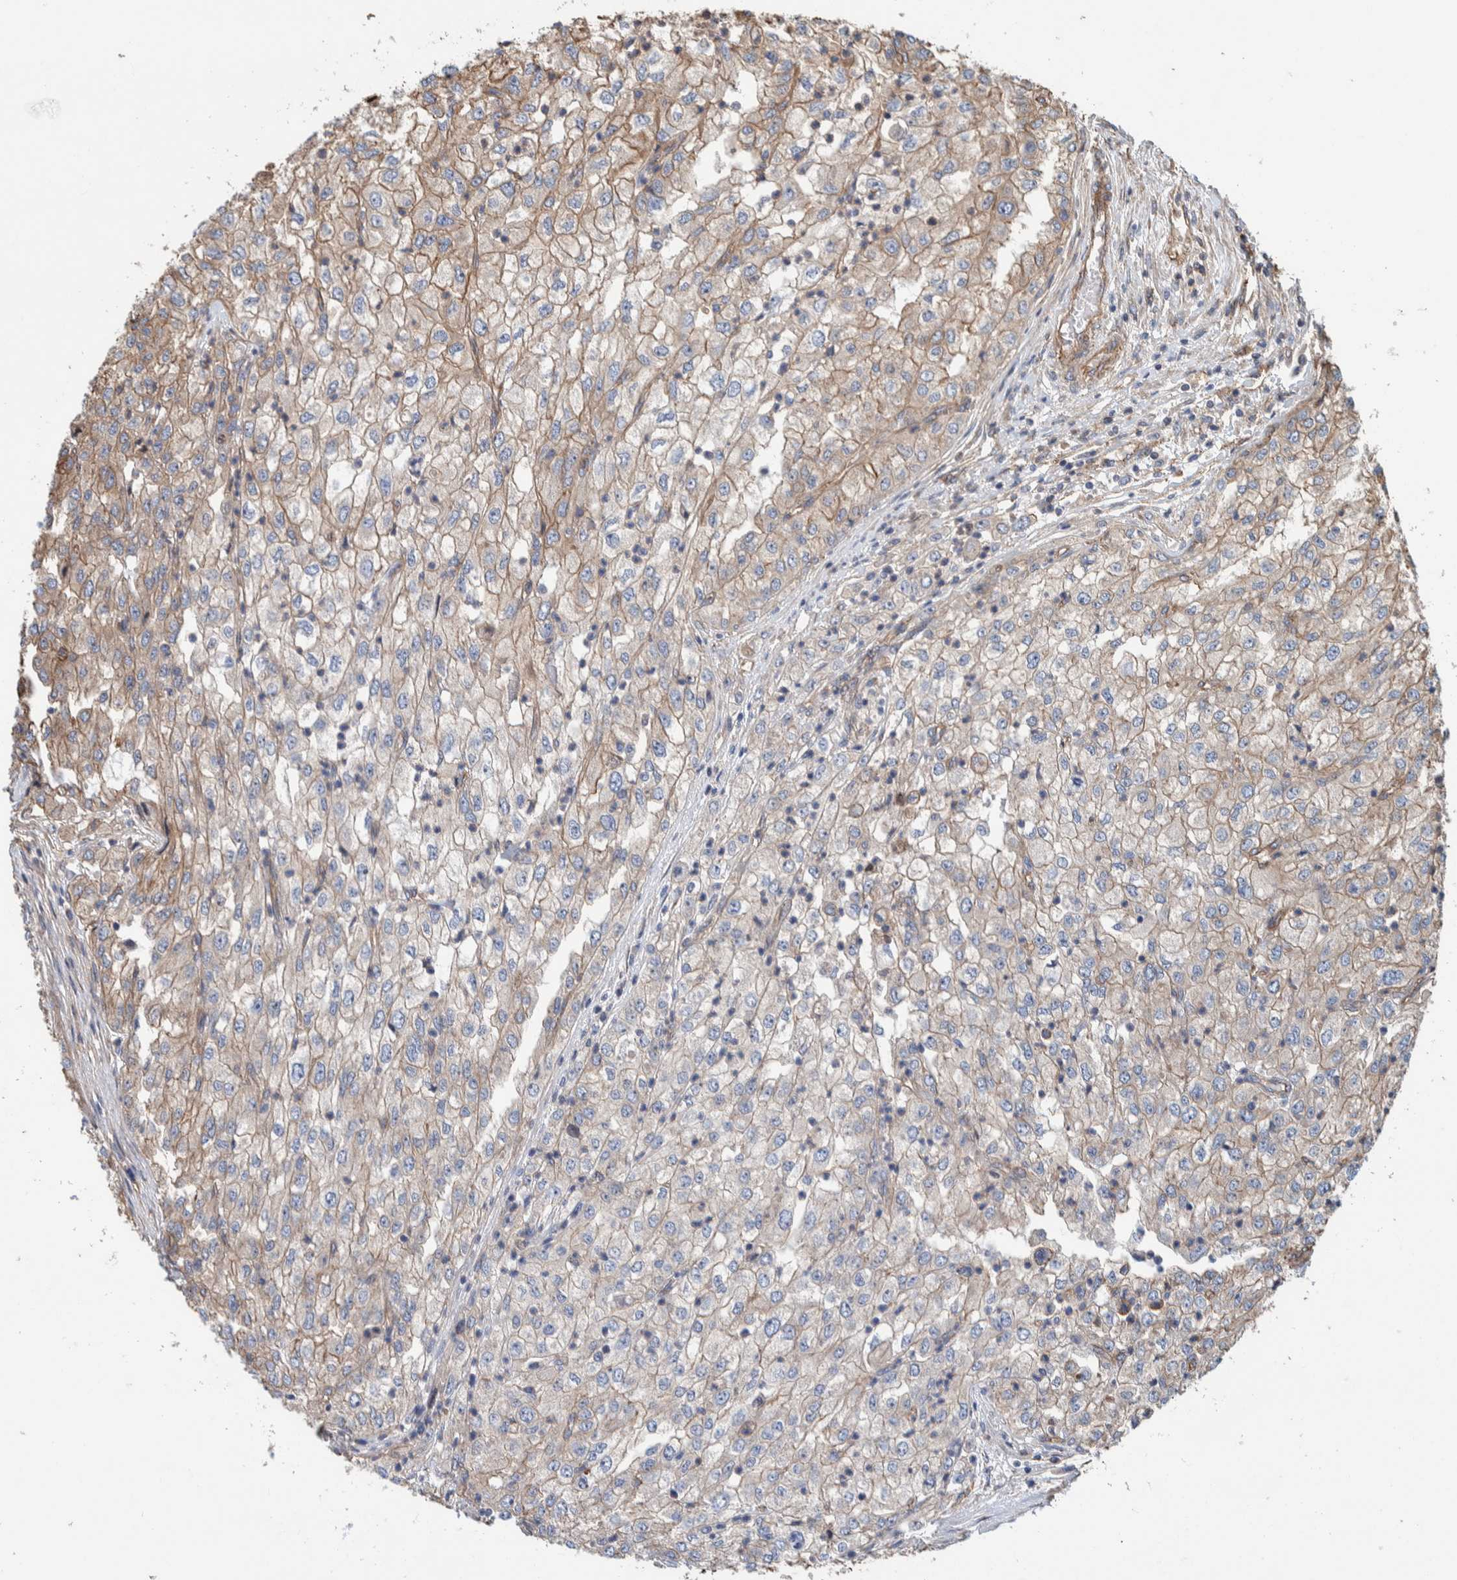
{"staining": {"intensity": "weak", "quantity": "25%-75%", "location": "cytoplasmic/membranous"}, "tissue": "renal cancer", "cell_type": "Tumor cells", "image_type": "cancer", "snomed": [{"axis": "morphology", "description": "Adenocarcinoma, NOS"}, {"axis": "topography", "description": "Kidney"}], "caption": "Renal cancer stained with immunohistochemistry (IHC) shows weak cytoplasmic/membranous positivity in approximately 25%-75% of tumor cells.", "gene": "PKD1L1", "patient": {"sex": "female", "age": 54}}